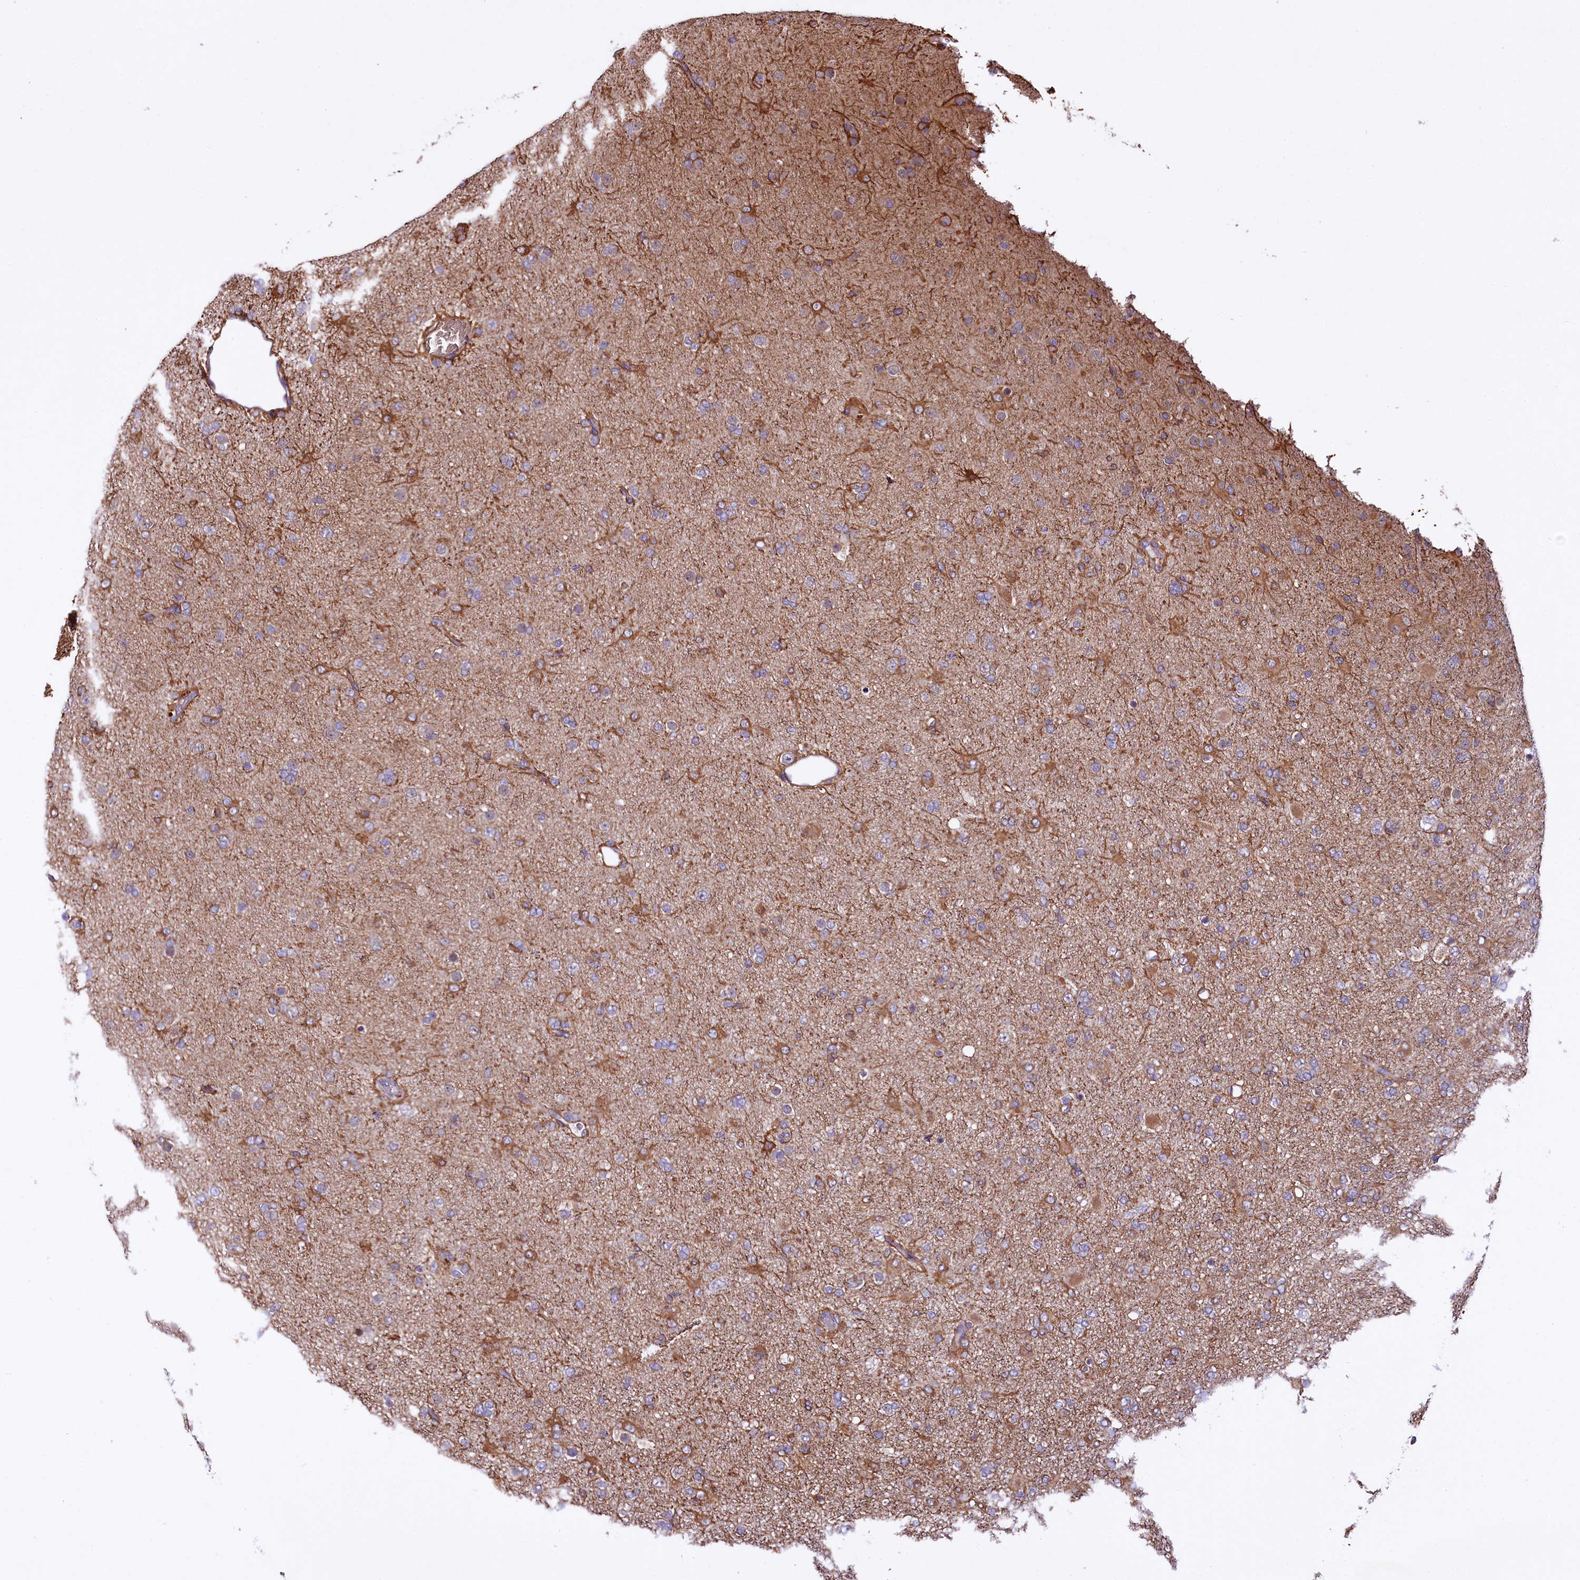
{"staining": {"intensity": "moderate", "quantity": "25%-75%", "location": "cytoplasmic/membranous"}, "tissue": "glioma", "cell_type": "Tumor cells", "image_type": "cancer", "snomed": [{"axis": "morphology", "description": "Glioma, malignant, Low grade"}, {"axis": "topography", "description": "Brain"}], "caption": "The immunohistochemical stain shows moderate cytoplasmic/membranous expression in tumor cells of low-grade glioma (malignant) tissue.", "gene": "CEP295", "patient": {"sex": "male", "age": 65}}